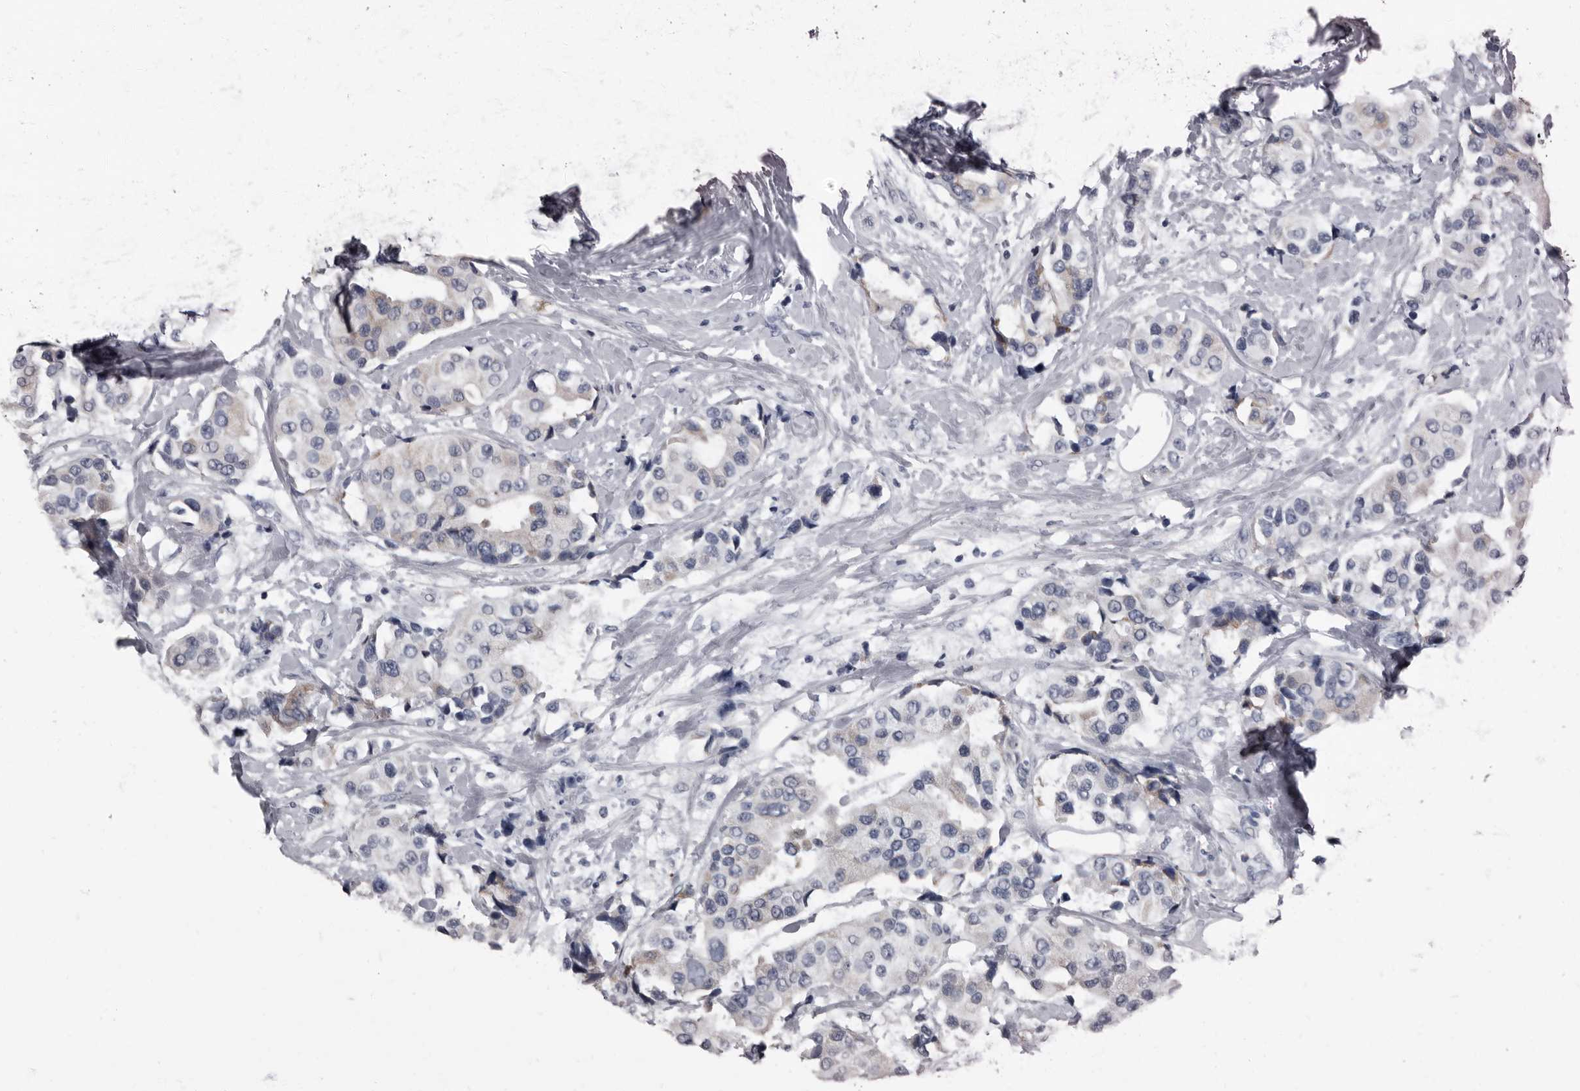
{"staining": {"intensity": "negative", "quantity": "none", "location": "none"}, "tissue": "breast cancer", "cell_type": "Tumor cells", "image_type": "cancer", "snomed": [{"axis": "morphology", "description": "Normal tissue, NOS"}, {"axis": "morphology", "description": "Duct carcinoma"}, {"axis": "topography", "description": "Breast"}], "caption": "The image exhibits no staining of tumor cells in breast intraductal carcinoma. Nuclei are stained in blue.", "gene": "TPD52L1", "patient": {"sex": "female", "age": 39}}